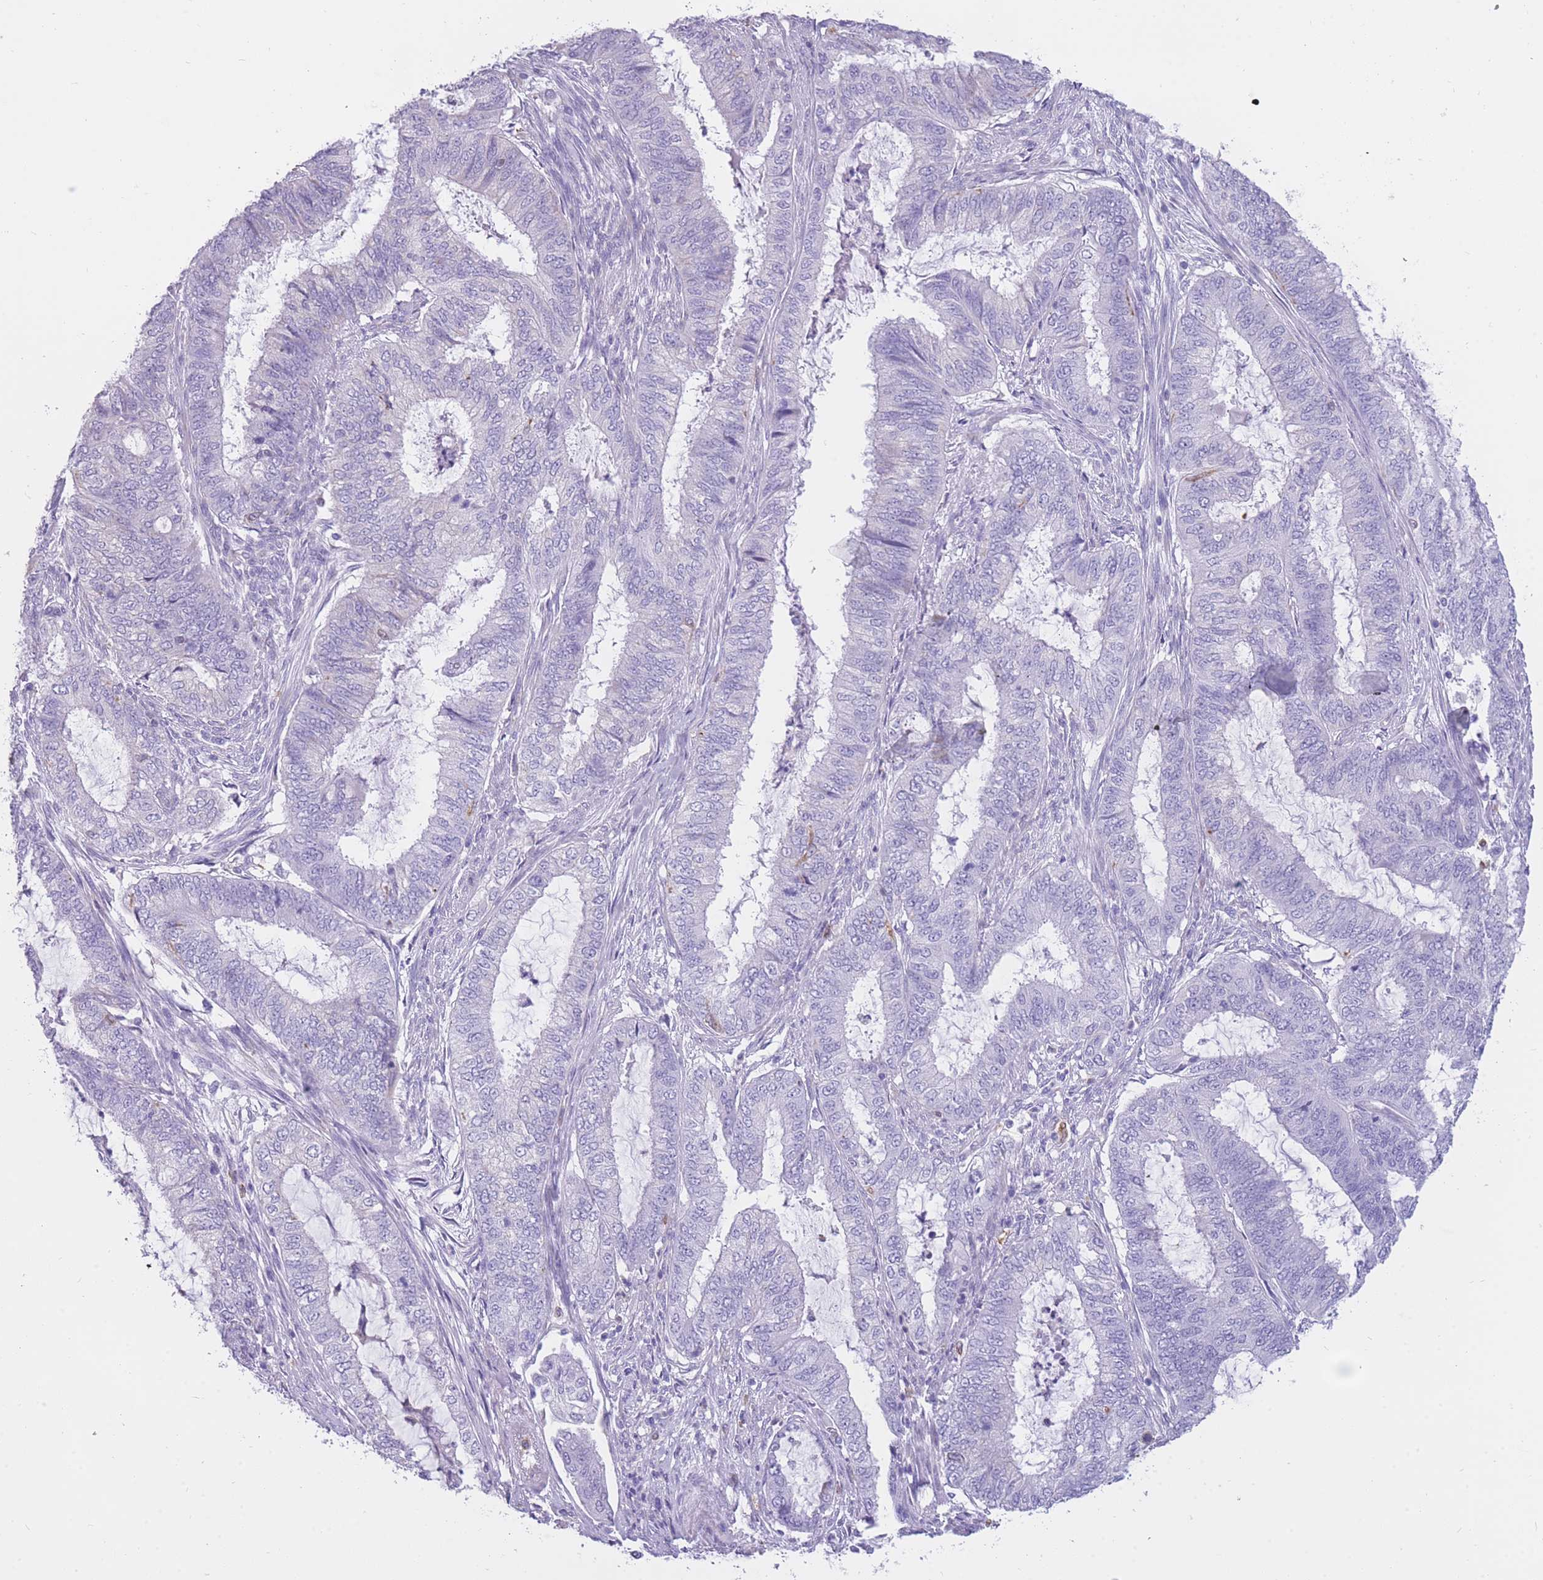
{"staining": {"intensity": "negative", "quantity": "none", "location": "none"}, "tissue": "endometrial cancer", "cell_type": "Tumor cells", "image_type": "cancer", "snomed": [{"axis": "morphology", "description": "Adenocarcinoma, NOS"}, {"axis": "topography", "description": "Endometrium"}], "caption": "An immunohistochemistry image of endometrial cancer (adenocarcinoma) is shown. There is no staining in tumor cells of endometrial cancer (adenocarcinoma).", "gene": "ZNF662", "patient": {"sex": "female", "age": 51}}